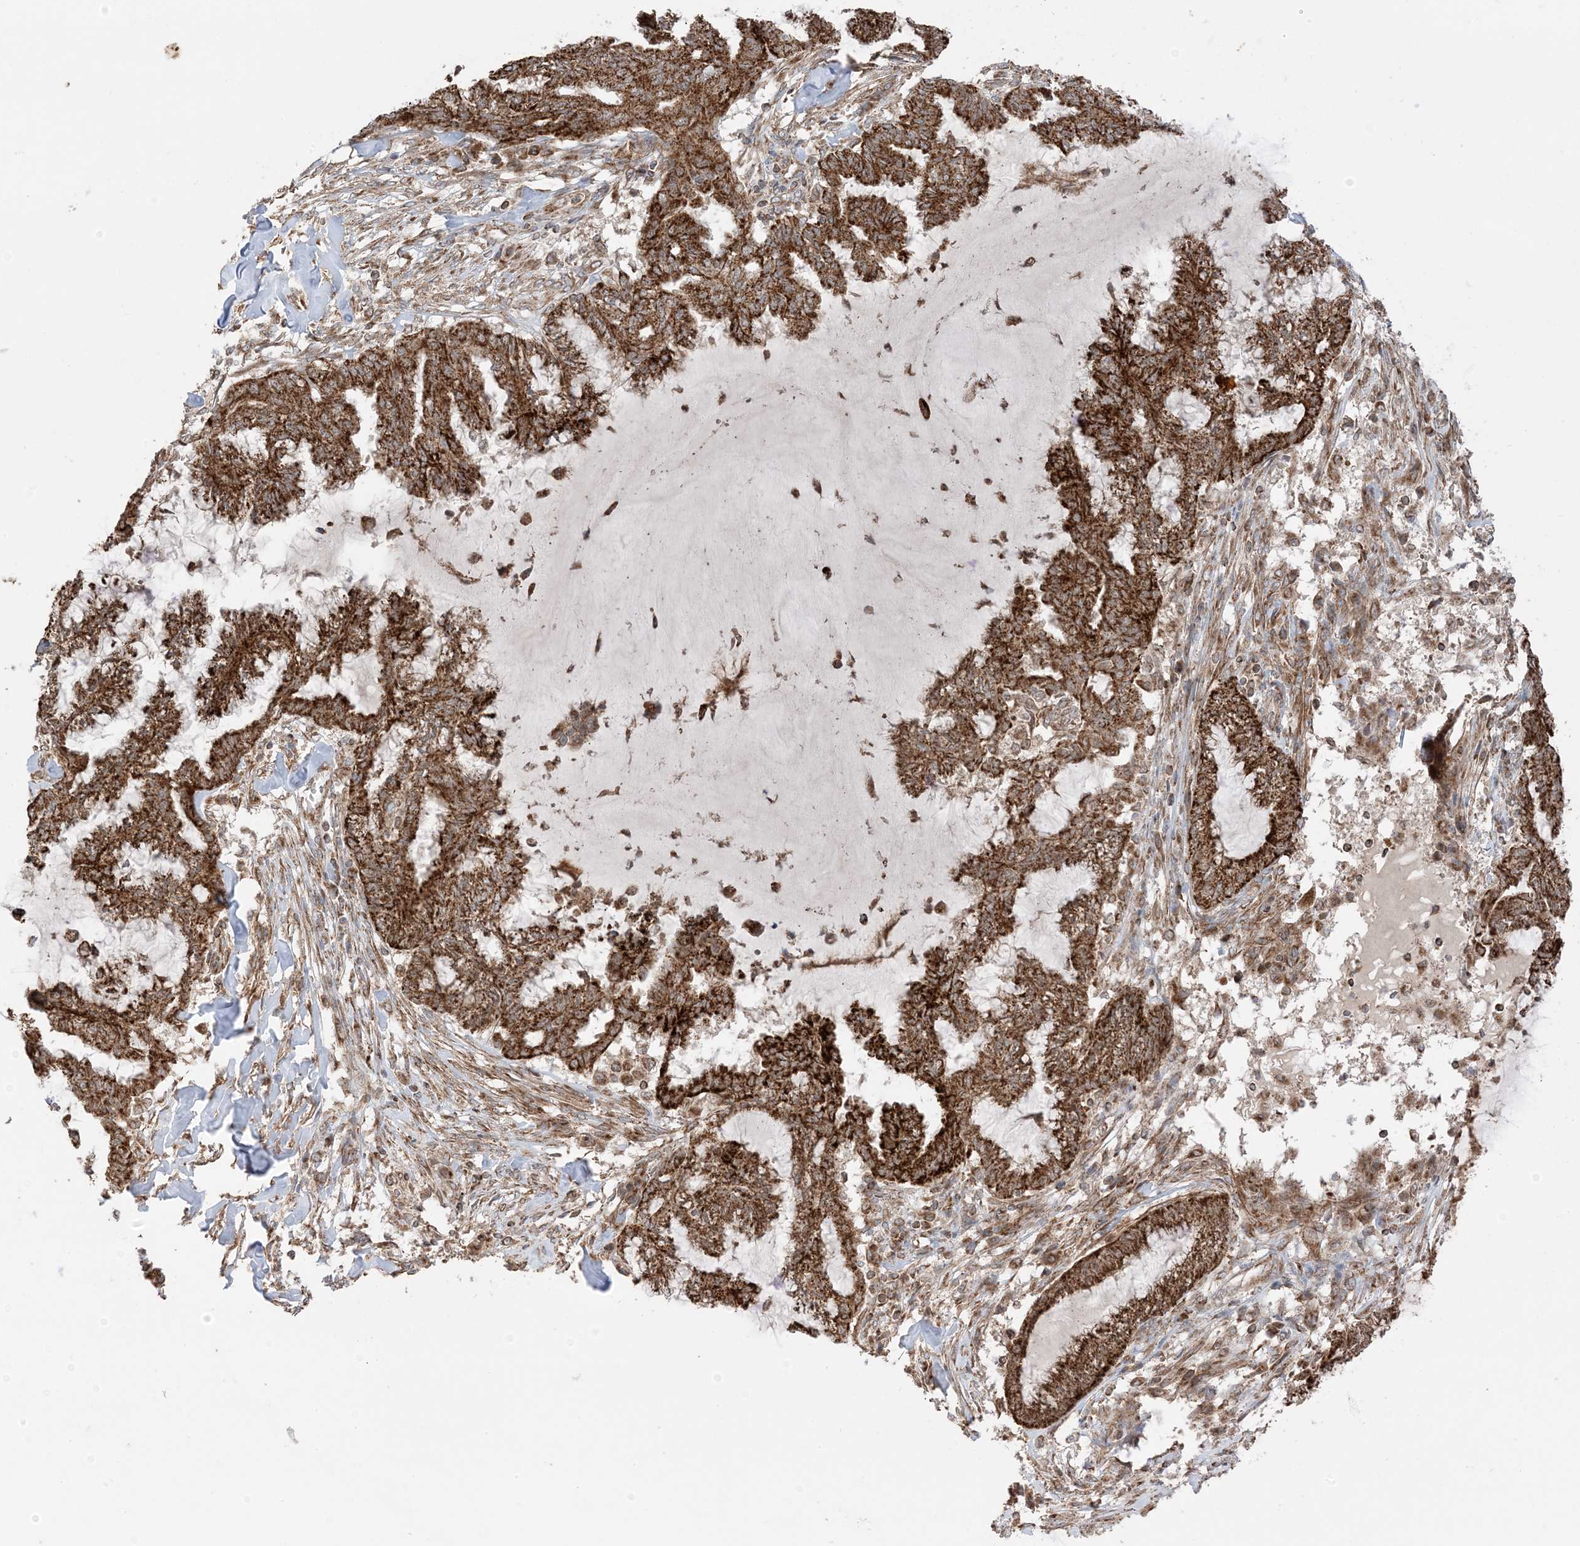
{"staining": {"intensity": "strong", "quantity": ">75%", "location": "cytoplasmic/membranous"}, "tissue": "endometrial cancer", "cell_type": "Tumor cells", "image_type": "cancer", "snomed": [{"axis": "morphology", "description": "Adenocarcinoma, NOS"}, {"axis": "topography", "description": "Endometrium"}], "caption": "Endometrial cancer stained with immunohistochemistry demonstrates strong cytoplasmic/membranous staining in approximately >75% of tumor cells.", "gene": "N4BP3", "patient": {"sex": "female", "age": 86}}